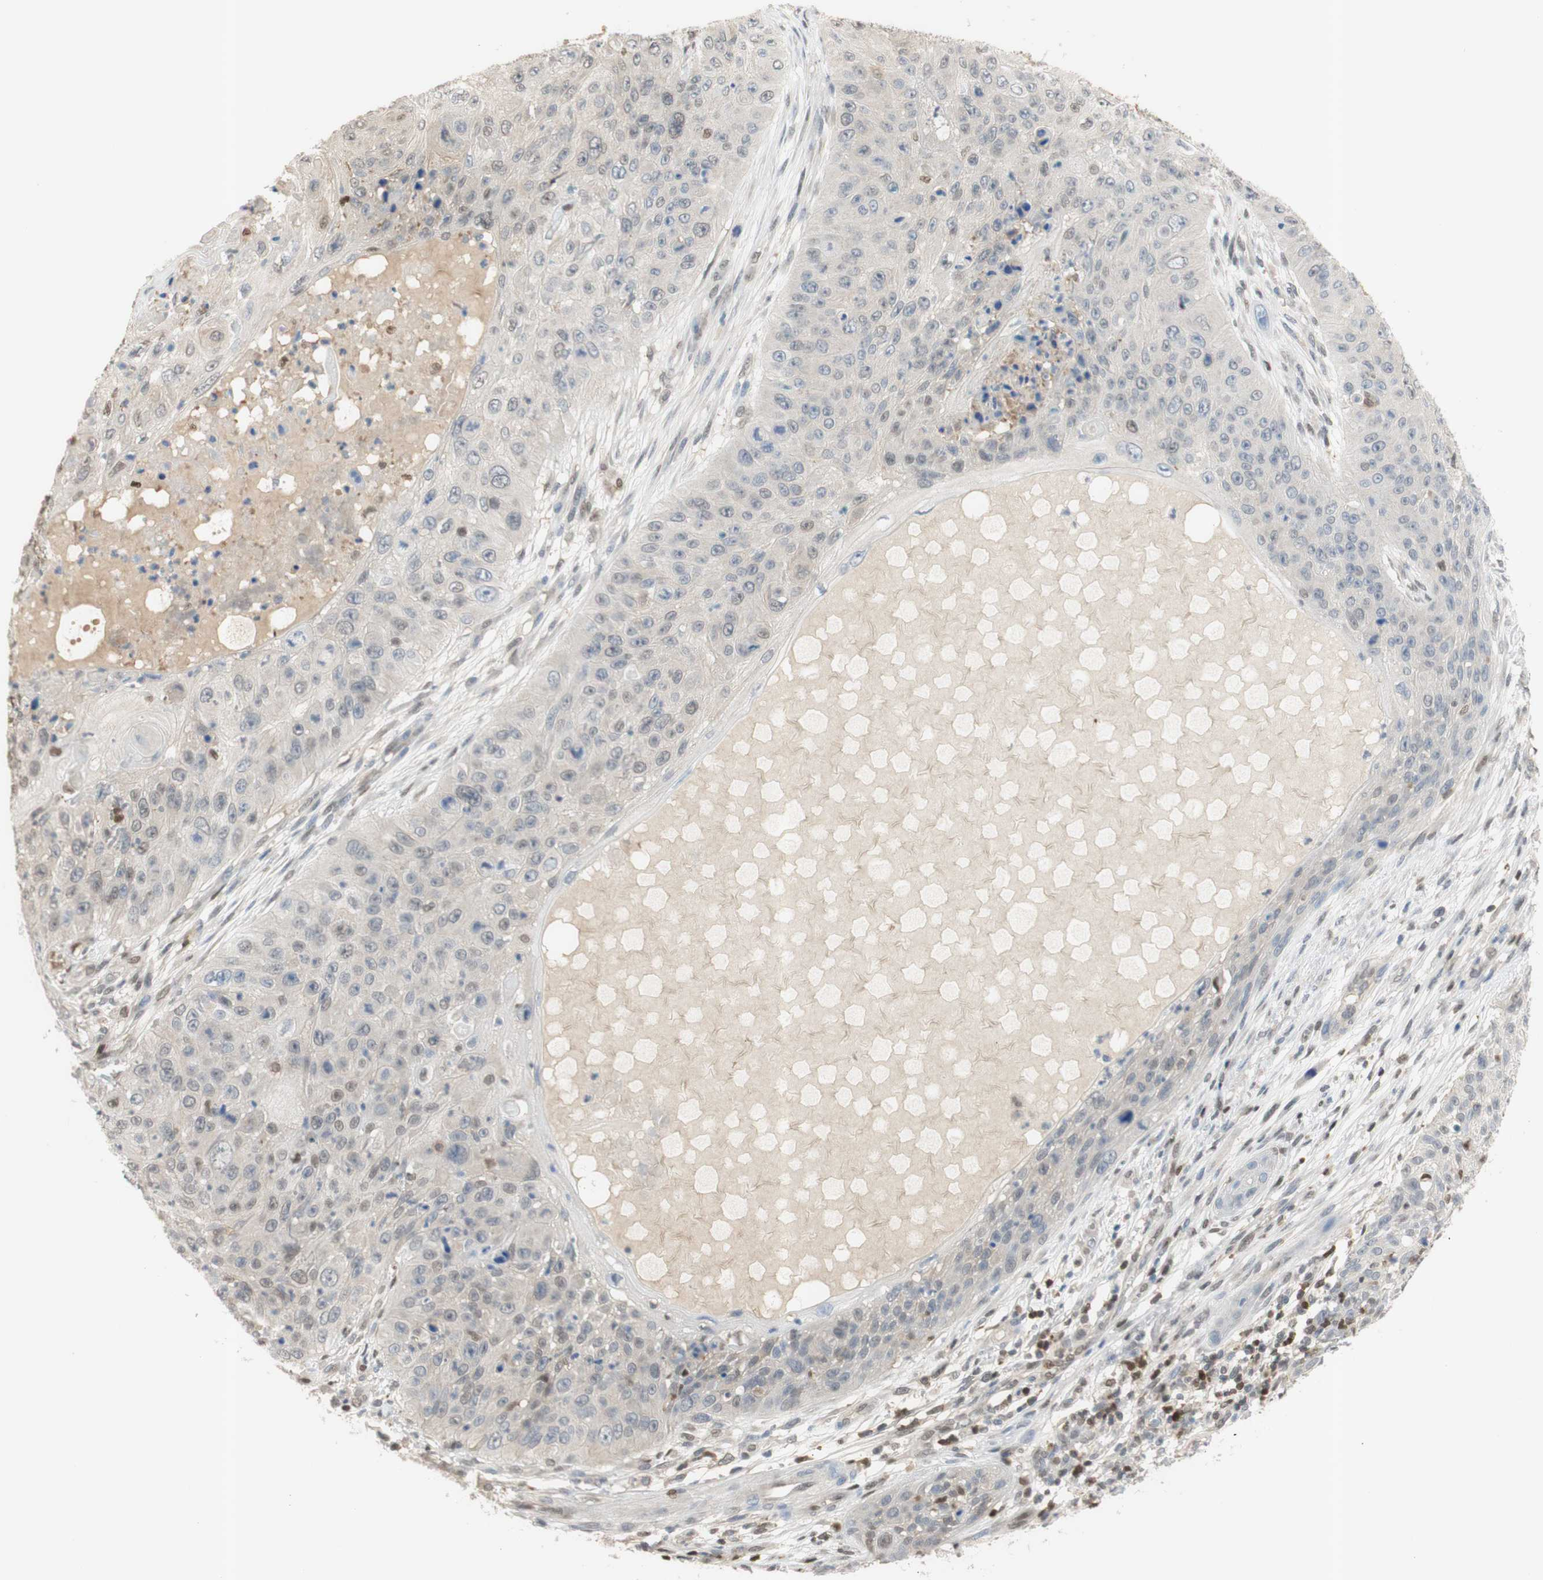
{"staining": {"intensity": "weak", "quantity": "25%-75%", "location": "cytoplasmic/membranous"}, "tissue": "skin cancer", "cell_type": "Tumor cells", "image_type": "cancer", "snomed": [{"axis": "morphology", "description": "Squamous cell carcinoma, NOS"}, {"axis": "topography", "description": "Skin"}], "caption": "Immunohistochemical staining of human skin cancer (squamous cell carcinoma) displays low levels of weak cytoplasmic/membranous protein positivity in about 25%-75% of tumor cells. The protein of interest is stained brown, and the nuclei are stained in blue (DAB (3,3'-diaminobenzidine) IHC with brightfield microscopy, high magnification).", "gene": "NAP1L4", "patient": {"sex": "female", "age": 80}}